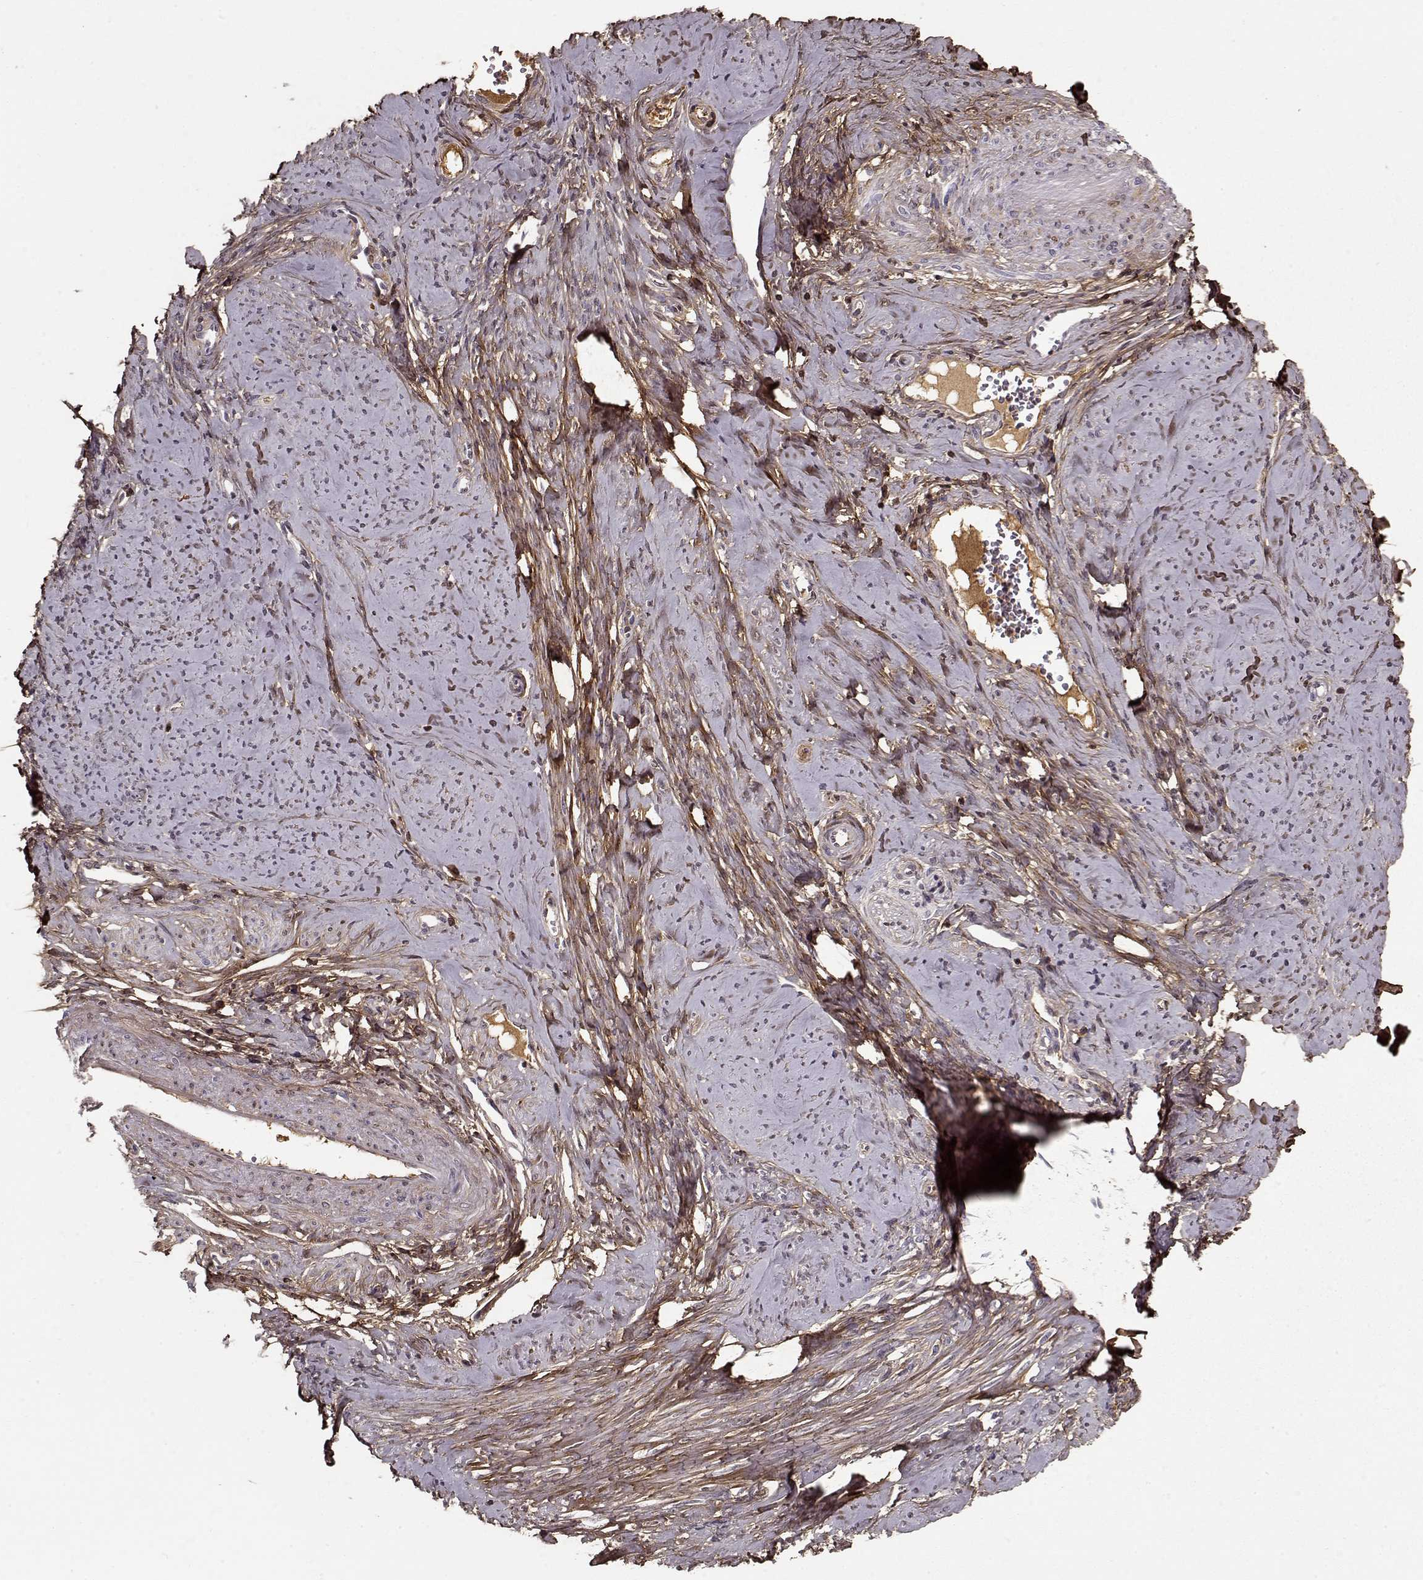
{"staining": {"intensity": "negative", "quantity": "none", "location": "none"}, "tissue": "smooth muscle", "cell_type": "Smooth muscle cells", "image_type": "normal", "snomed": [{"axis": "morphology", "description": "Normal tissue, NOS"}, {"axis": "topography", "description": "Smooth muscle"}], "caption": "DAB (3,3'-diaminobenzidine) immunohistochemical staining of unremarkable smooth muscle shows no significant staining in smooth muscle cells. (Brightfield microscopy of DAB (3,3'-diaminobenzidine) IHC at high magnification).", "gene": "LUM", "patient": {"sex": "female", "age": 48}}